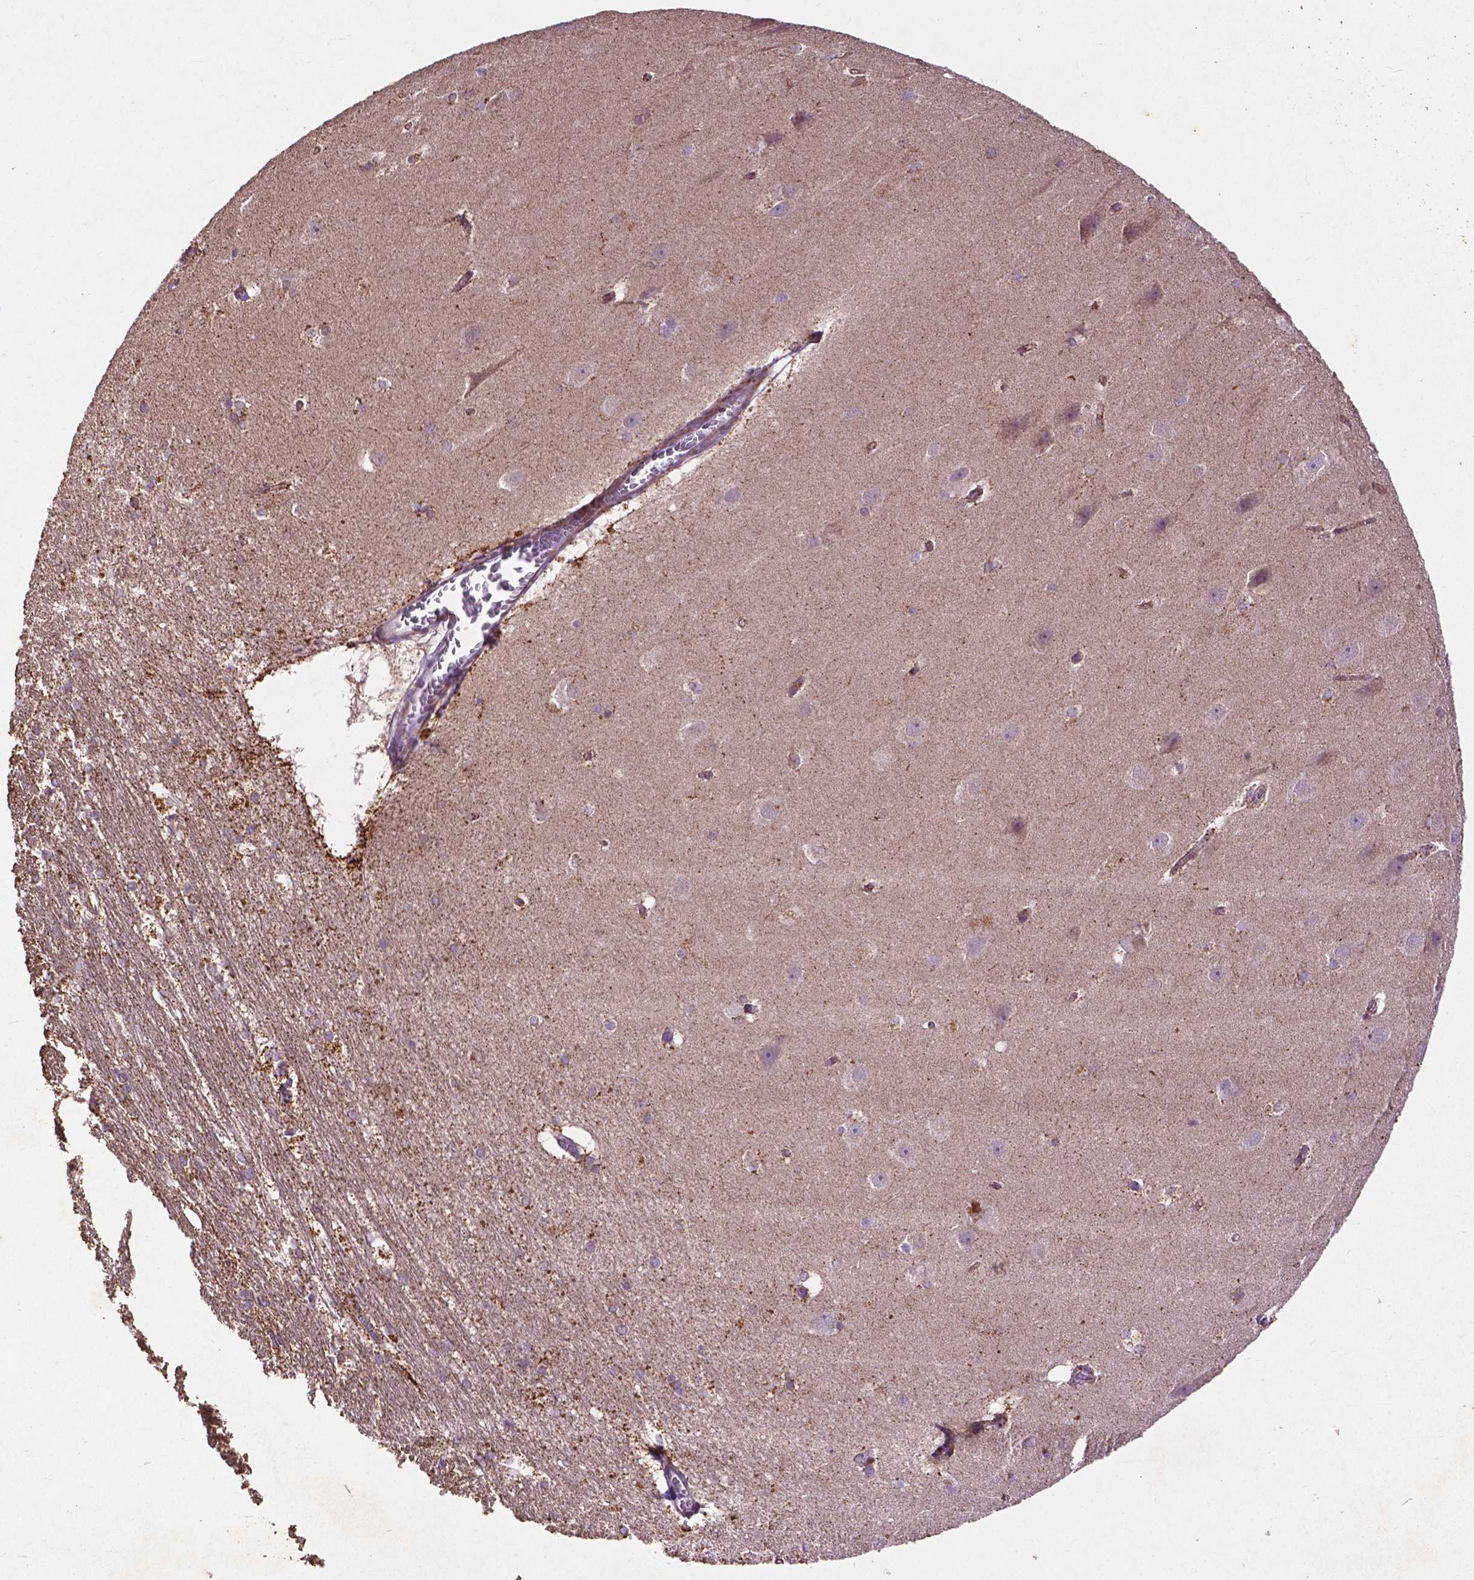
{"staining": {"intensity": "moderate", "quantity": "<25%", "location": "cytoplasmic/membranous"}, "tissue": "hippocampus", "cell_type": "Glial cells", "image_type": "normal", "snomed": [{"axis": "morphology", "description": "Normal tissue, NOS"}, {"axis": "topography", "description": "Cerebral cortex"}, {"axis": "topography", "description": "Hippocampus"}], "caption": "DAB (3,3'-diaminobenzidine) immunohistochemical staining of benign hippocampus displays moderate cytoplasmic/membranous protein staining in approximately <25% of glial cells. (DAB (3,3'-diaminobenzidine) IHC with brightfield microscopy, high magnification).", "gene": "THEGL", "patient": {"sex": "female", "age": 19}}